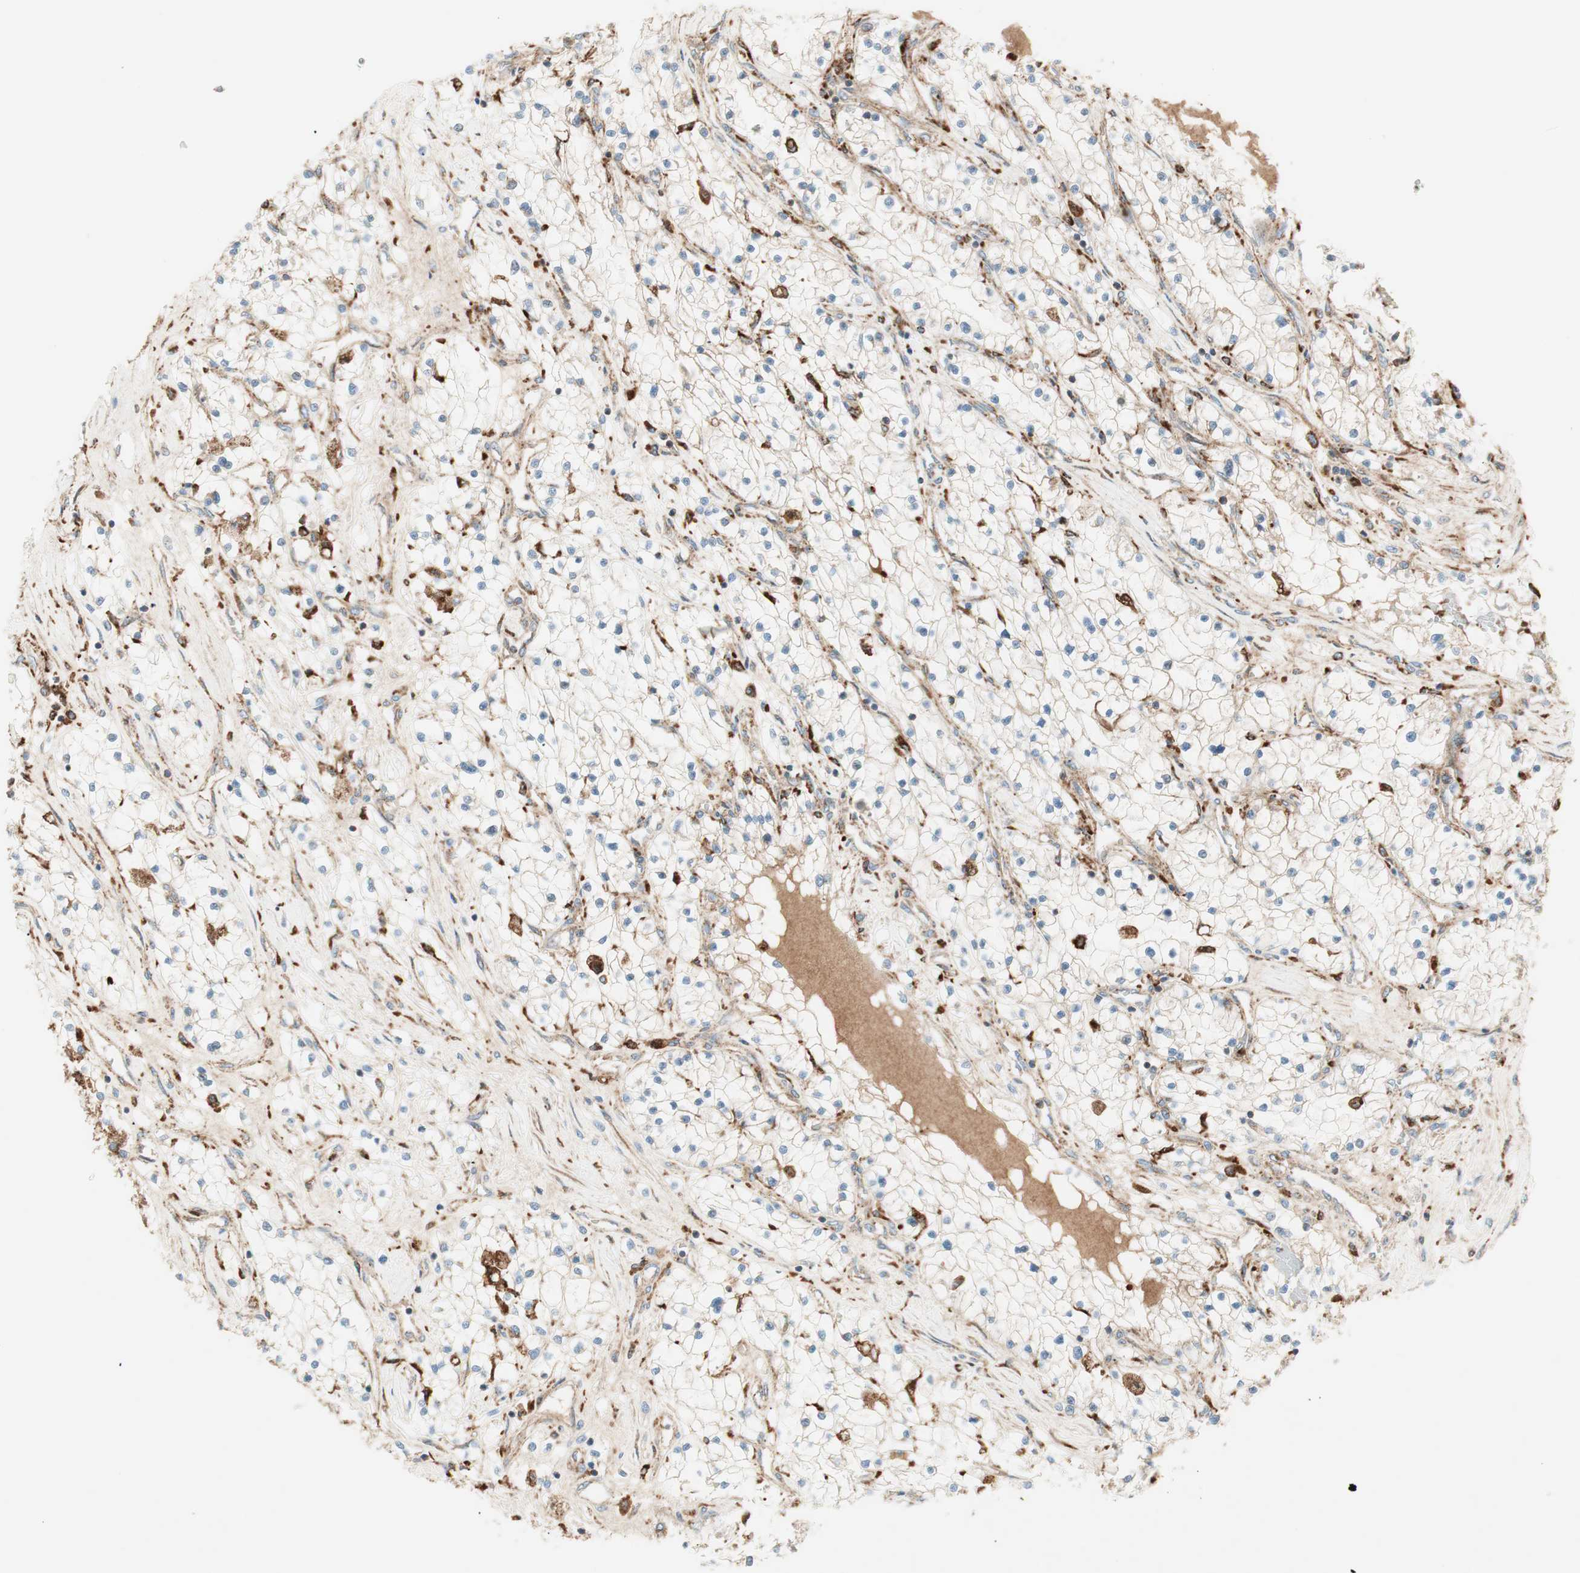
{"staining": {"intensity": "negative", "quantity": "none", "location": "none"}, "tissue": "renal cancer", "cell_type": "Tumor cells", "image_type": "cancer", "snomed": [{"axis": "morphology", "description": "Adenocarcinoma, NOS"}, {"axis": "topography", "description": "Kidney"}], "caption": "Renal cancer (adenocarcinoma) stained for a protein using IHC exhibits no staining tumor cells.", "gene": "ATP6V1G1", "patient": {"sex": "male", "age": 68}}